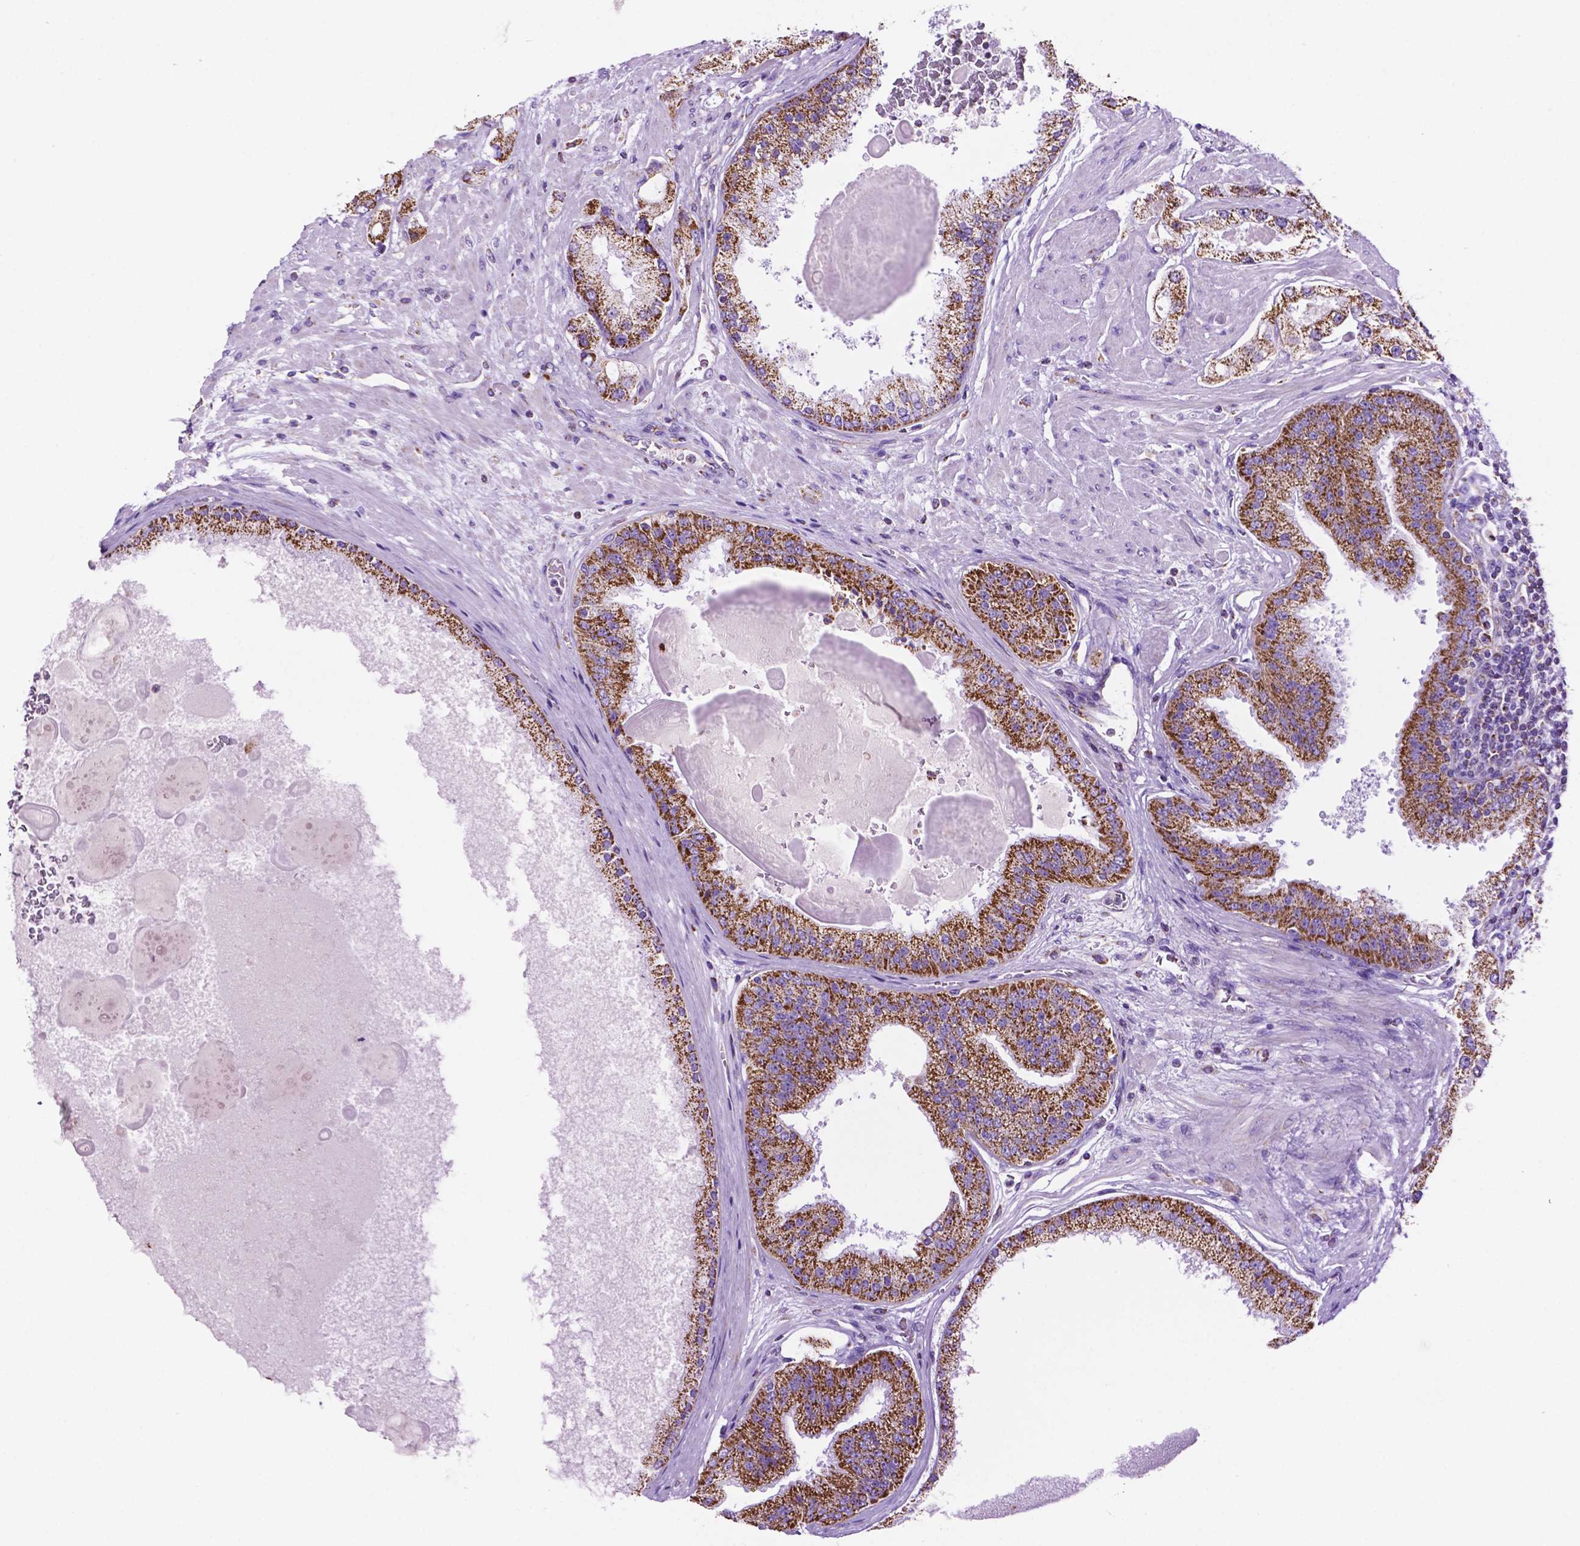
{"staining": {"intensity": "strong", "quantity": ">75%", "location": "cytoplasmic/membranous"}, "tissue": "prostate cancer", "cell_type": "Tumor cells", "image_type": "cancer", "snomed": [{"axis": "morphology", "description": "Adenocarcinoma, High grade"}, {"axis": "topography", "description": "Prostate"}], "caption": "Protein expression analysis of human prostate cancer (adenocarcinoma (high-grade)) reveals strong cytoplasmic/membranous expression in approximately >75% of tumor cells. (DAB = brown stain, brightfield microscopy at high magnification).", "gene": "GDPD5", "patient": {"sex": "male", "age": 67}}